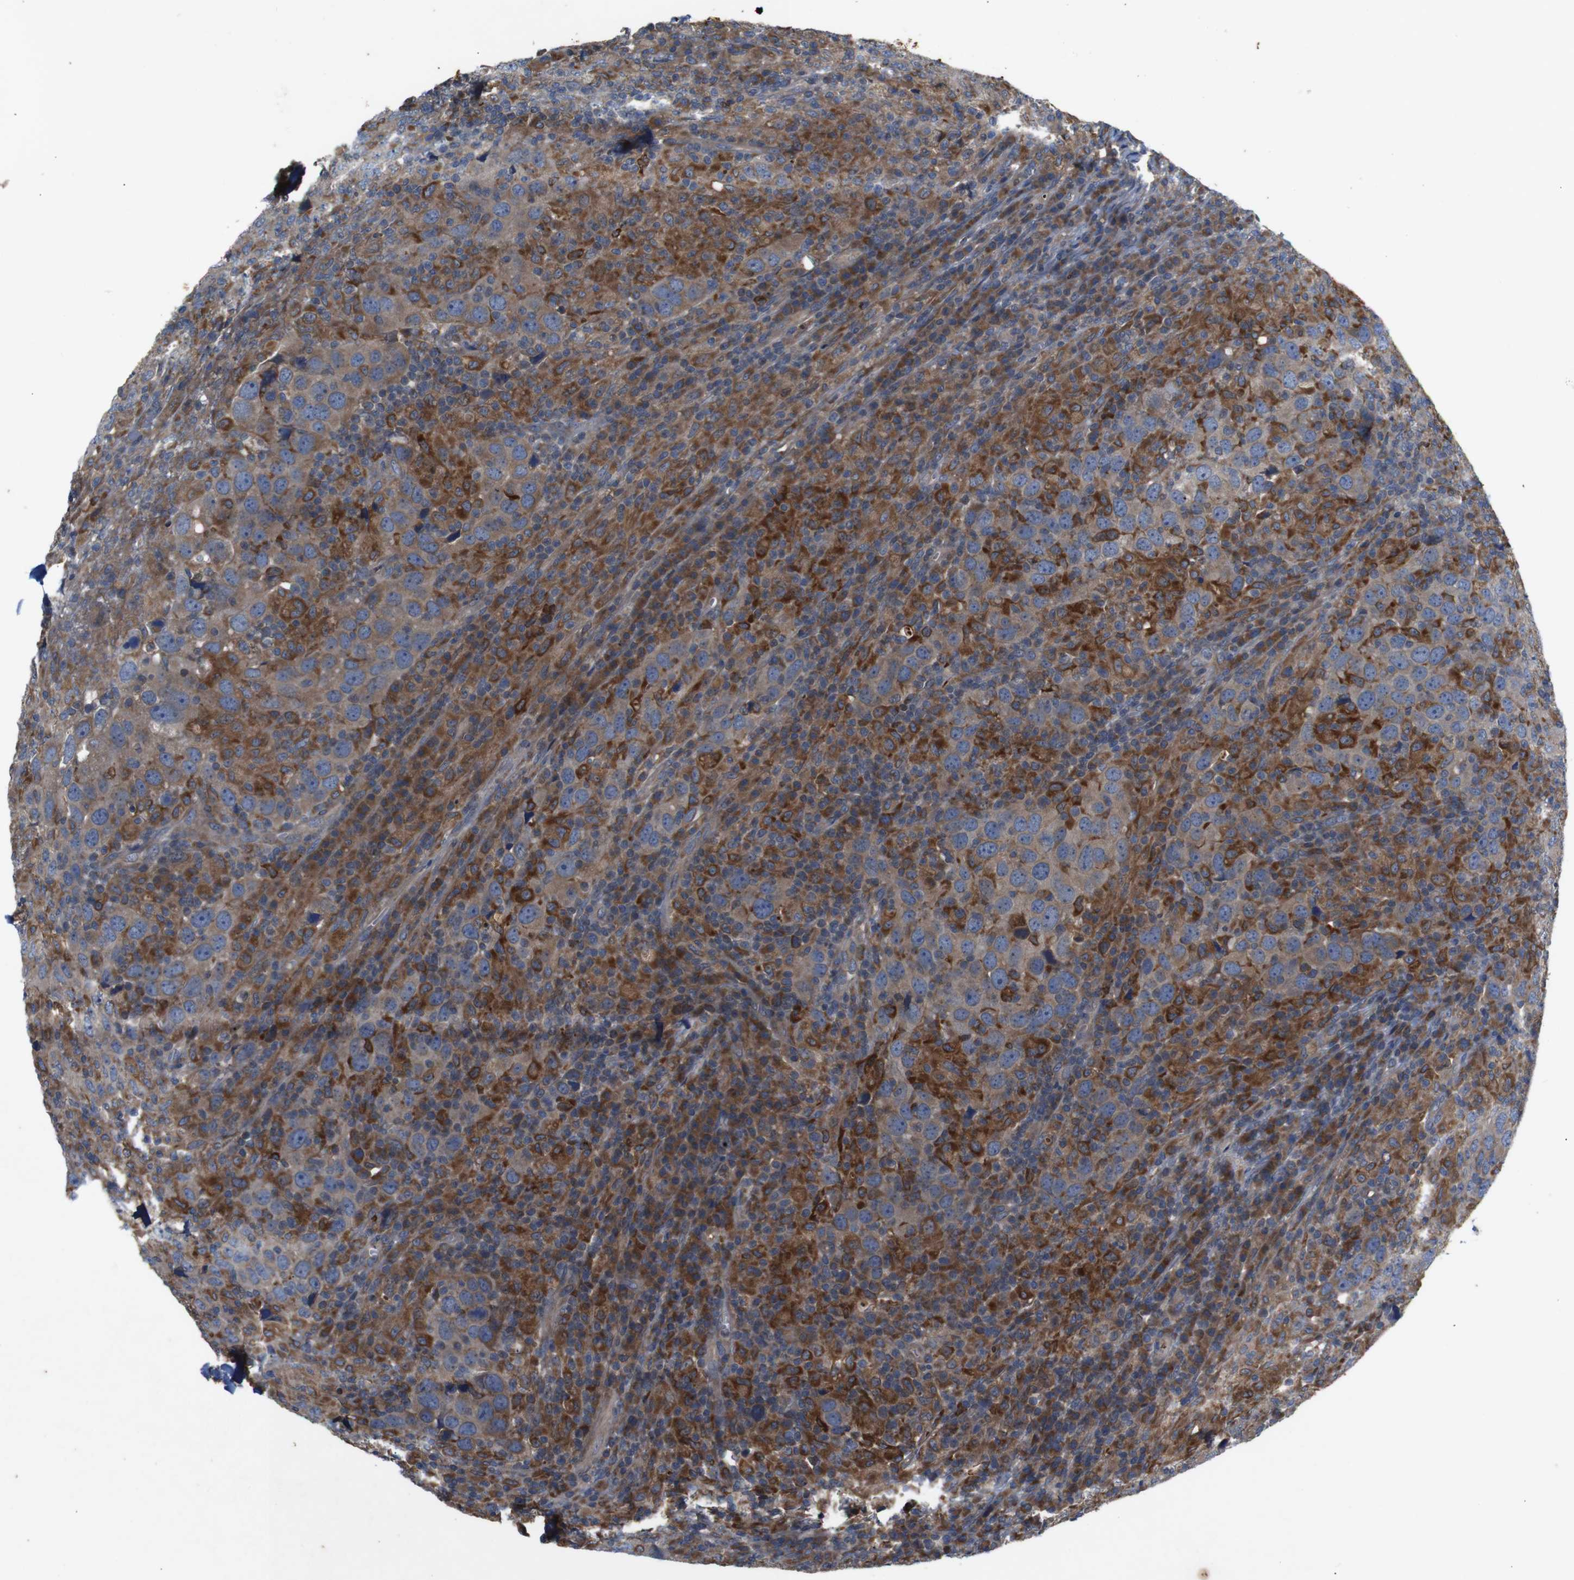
{"staining": {"intensity": "moderate", "quantity": ">75%", "location": "cytoplasmic/membranous"}, "tissue": "head and neck cancer", "cell_type": "Tumor cells", "image_type": "cancer", "snomed": [{"axis": "morphology", "description": "Adenocarcinoma, NOS"}, {"axis": "topography", "description": "Salivary gland"}, {"axis": "topography", "description": "Head-Neck"}], "caption": "Adenocarcinoma (head and neck) was stained to show a protein in brown. There is medium levels of moderate cytoplasmic/membranous expression in approximately >75% of tumor cells. (DAB (3,3'-diaminobenzidine) IHC, brown staining for protein, blue staining for nuclei).", "gene": "PTPN1", "patient": {"sex": "female", "age": 65}}